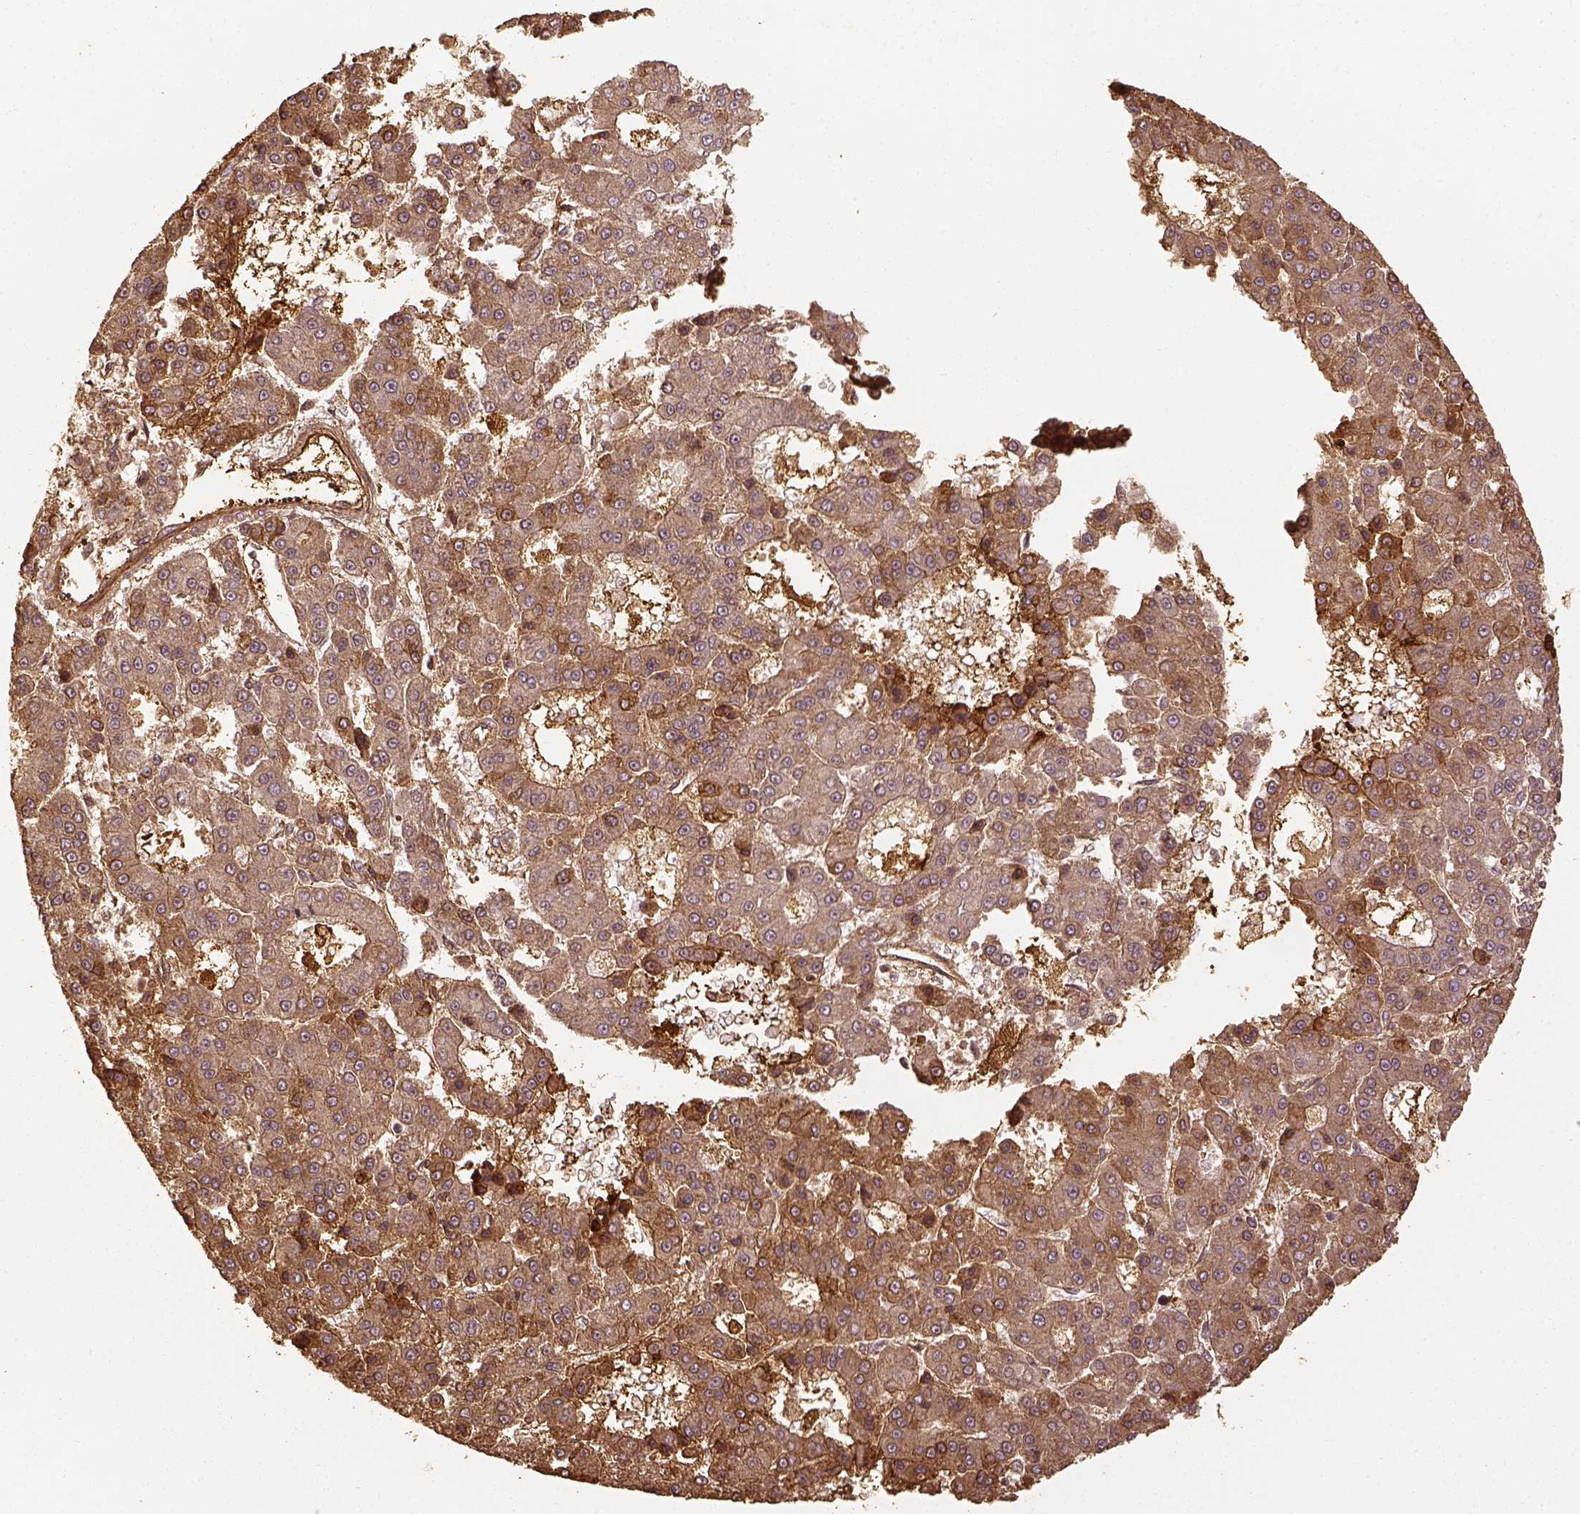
{"staining": {"intensity": "moderate", "quantity": "25%-75%", "location": "cytoplasmic/membranous"}, "tissue": "liver cancer", "cell_type": "Tumor cells", "image_type": "cancer", "snomed": [{"axis": "morphology", "description": "Carcinoma, Hepatocellular, NOS"}, {"axis": "topography", "description": "Liver"}], "caption": "IHC (DAB (3,3'-diaminobenzidine)) staining of liver hepatocellular carcinoma displays moderate cytoplasmic/membranous protein expression in about 25%-75% of tumor cells. Using DAB (brown) and hematoxylin (blue) stains, captured at high magnification using brightfield microscopy.", "gene": "VEGFA", "patient": {"sex": "male", "age": 70}}